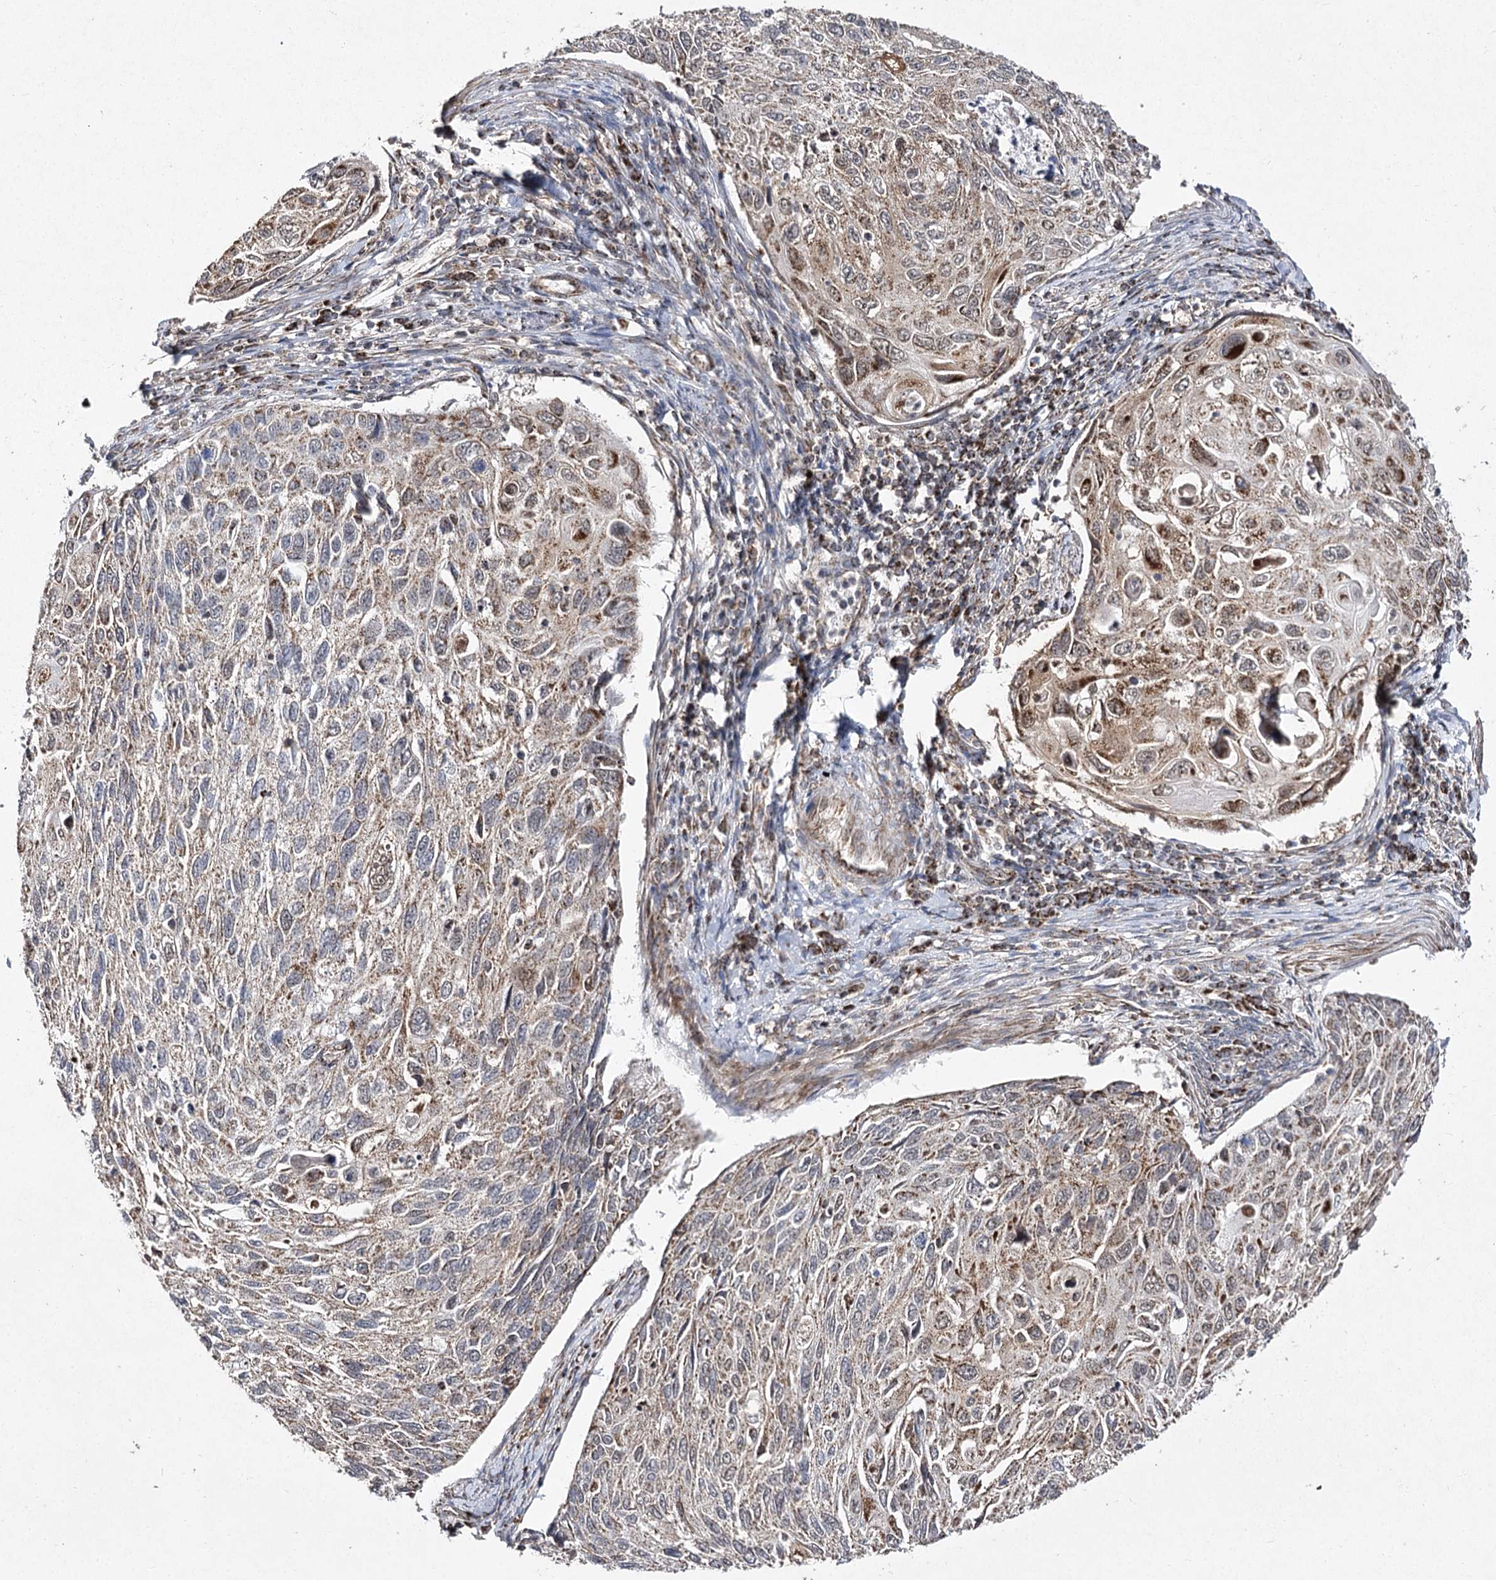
{"staining": {"intensity": "moderate", "quantity": ">75%", "location": "cytoplasmic/membranous"}, "tissue": "cervical cancer", "cell_type": "Tumor cells", "image_type": "cancer", "snomed": [{"axis": "morphology", "description": "Squamous cell carcinoma, NOS"}, {"axis": "topography", "description": "Cervix"}], "caption": "A micrograph of human cervical squamous cell carcinoma stained for a protein demonstrates moderate cytoplasmic/membranous brown staining in tumor cells.", "gene": "SLC4A1AP", "patient": {"sex": "female", "age": 70}}